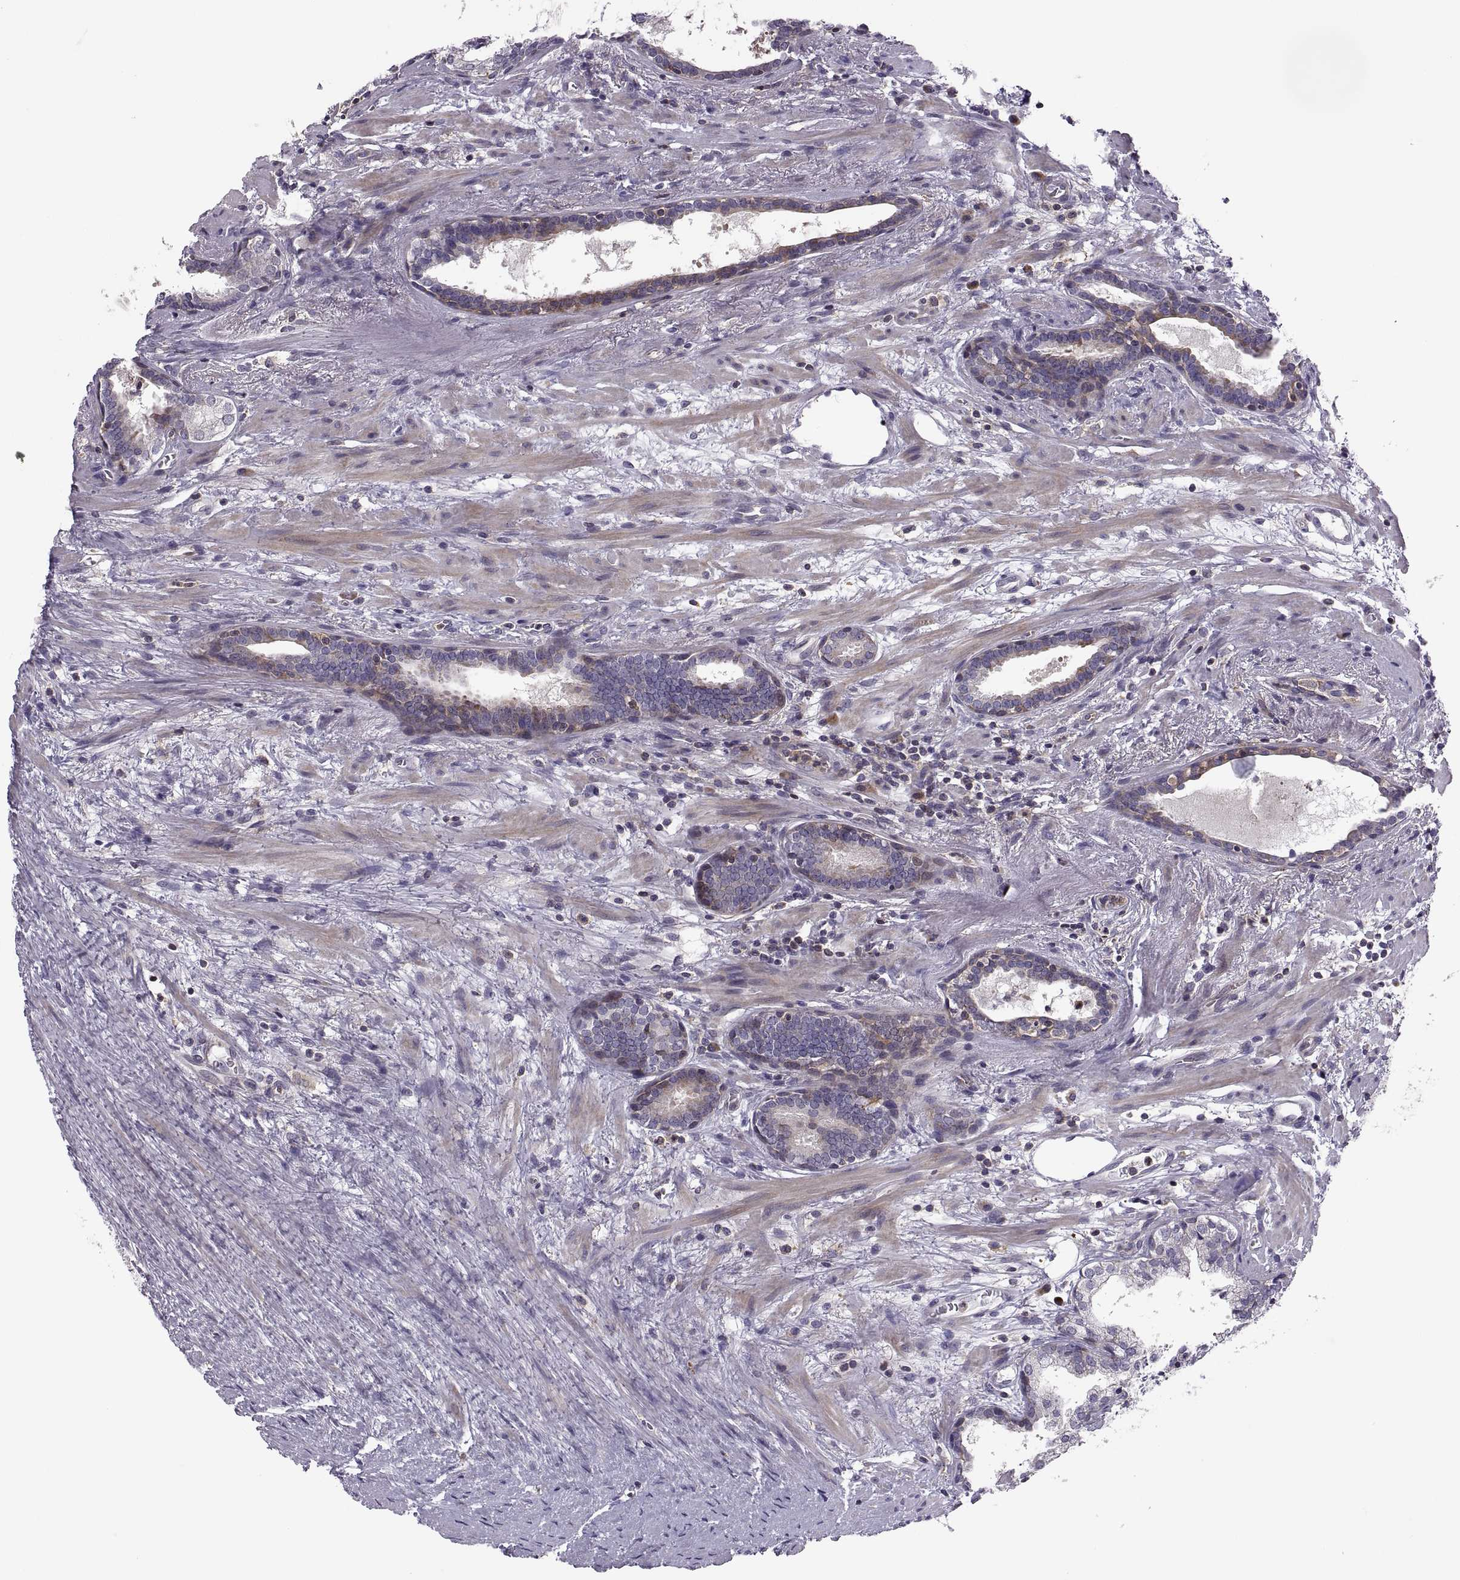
{"staining": {"intensity": "moderate", "quantity": "<25%", "location": "cytoplasmic/membranous"}, "tissue": "prostate cancer", "cell_type": "Tumor cells", "image_type": "cancer", "snomed": [{"axis": "morphology", "description": "Adenocarcinoma, NOS"}, {"axis": "topography", "description": "Prostate"}], "caption": "About <25% of tumor cells in adenocarcinoma (prostate) show moderate cytoplasmic/membranous protein staining as visualized by brown immunohistochemical staining.", "gene": "SPATA32", "patient": {"sex": "male", "age": 66}}